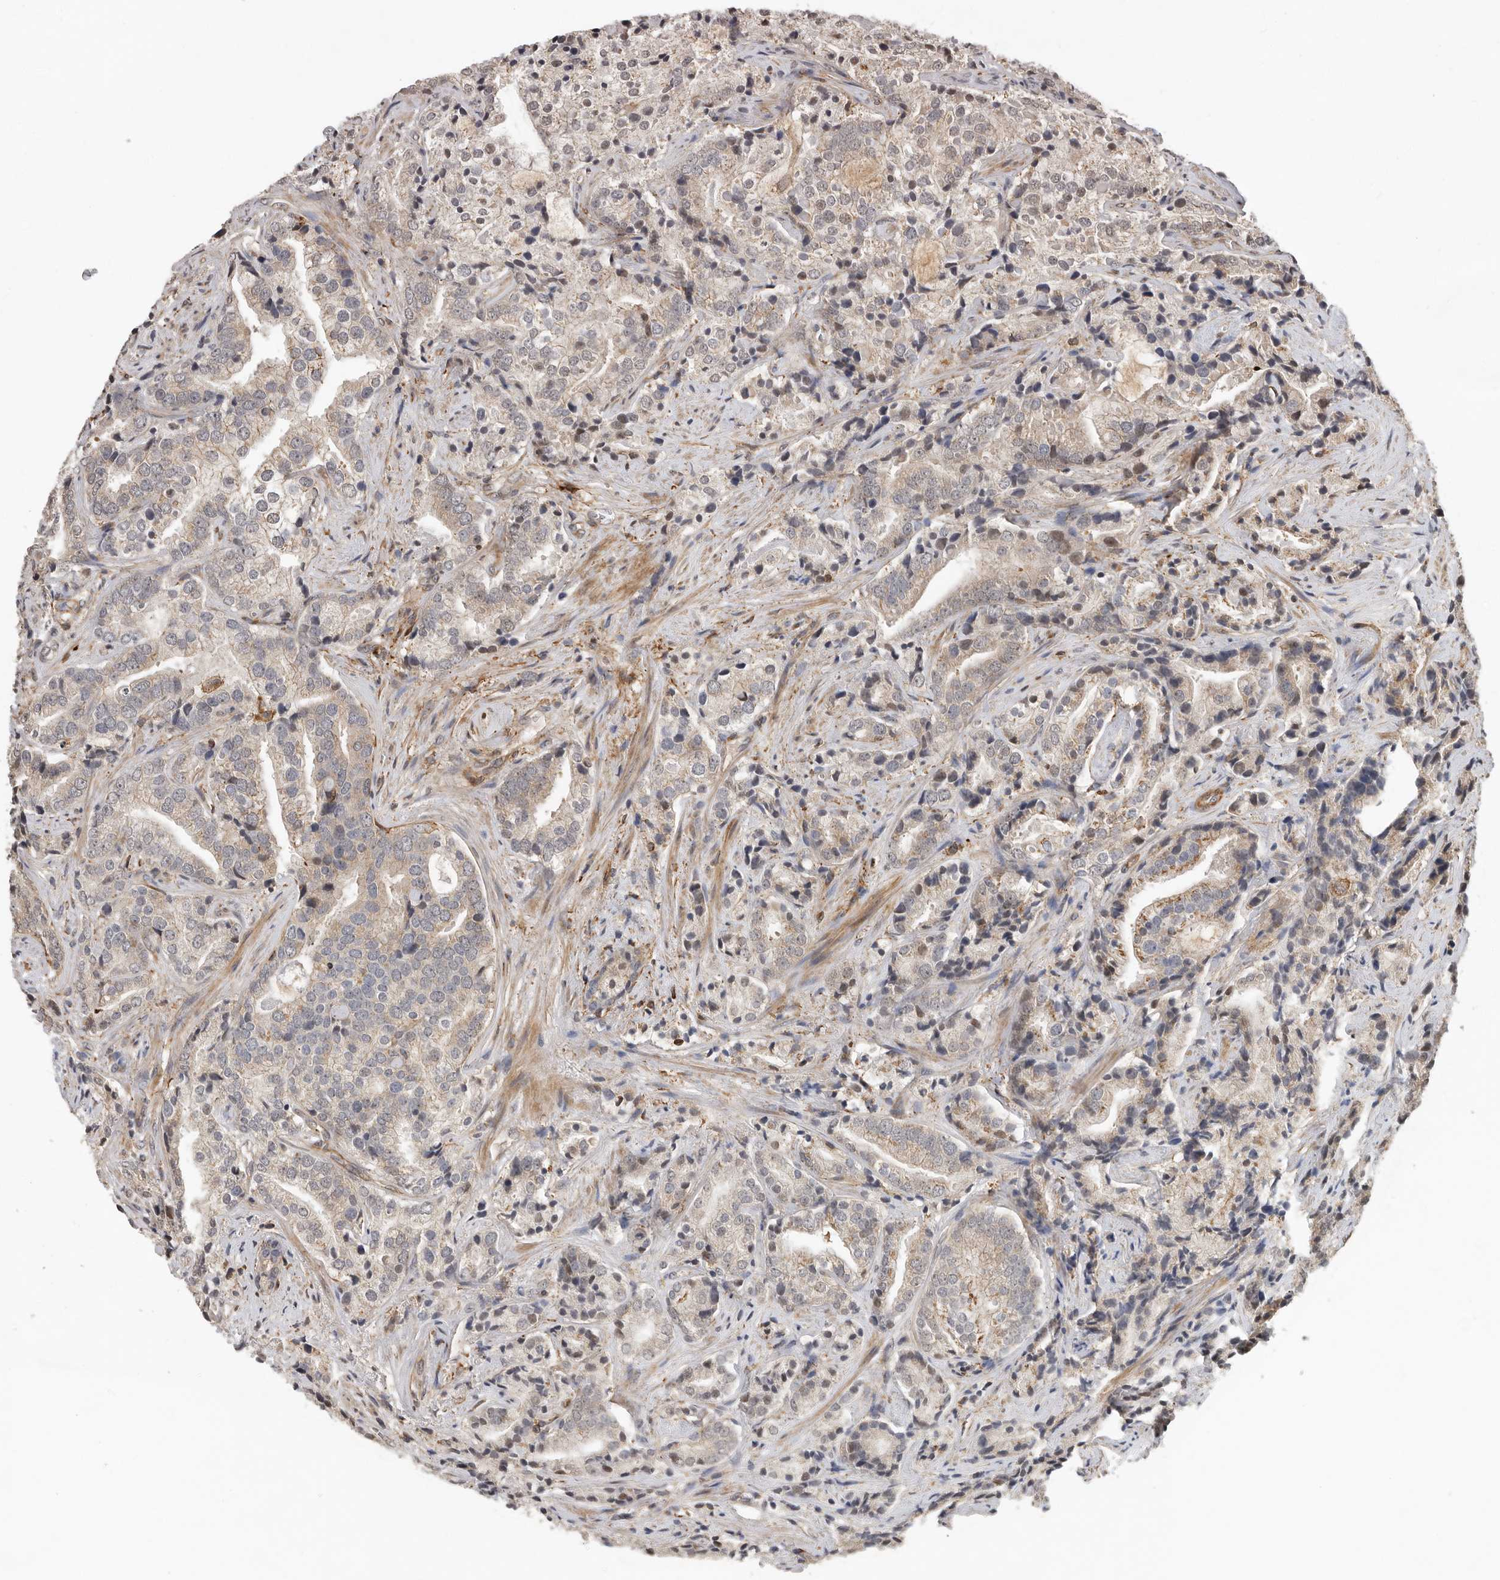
{"staining": {"intensity": "weak", "quantity": "<25%", "location": "cytoplasmic/membranous"}, "tissue": "prostate cancer", "cell_type": "Tumor cells", "image_type": "cancer", "snomed": [{"axis": "morphology", "description": "Adenocarcinoma, High grade"}, {"axis": "topography", "description": "Prostate"}], "caption": "An image of prostate high-grade adenocarcinoma stained for a protein displays no brown staining in tumor cells. Brightfield microscopy of immunohistochemistry stained with DAB (3,3'-diaminobenzidine) (brown) and hematoxylin (blue), captured at high magnification.", "gene": "RNF157", "patient": {"sex": "male", "age": 57}}